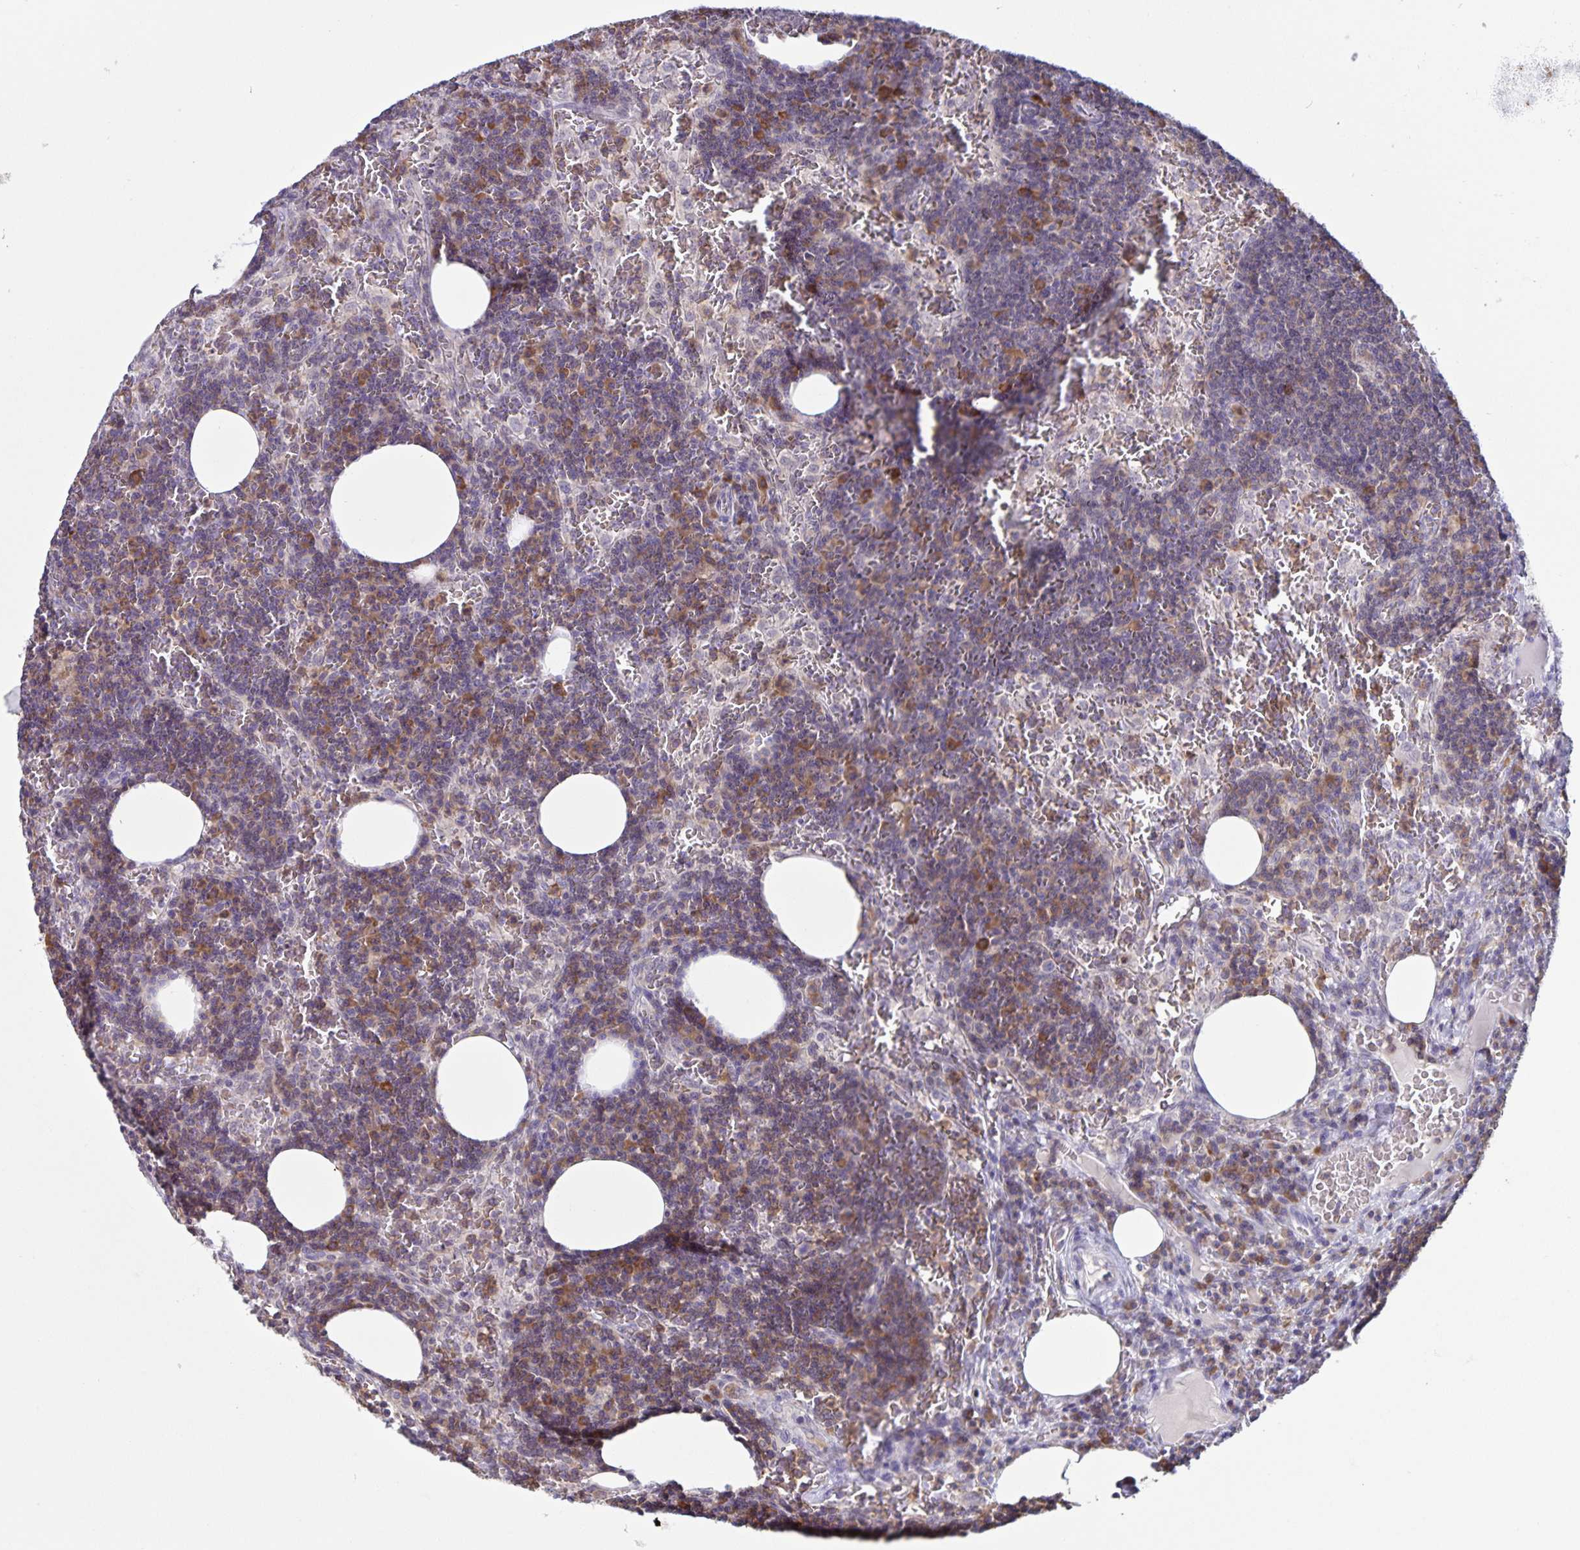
{"staining": {"intensity": "negative", "quantity": "none", "location": "none"}, "tissue": "lymph node", "cell_type": "Germinal center cells", "image_type": "normal", "snomed": [{"axis": "morphology", "description": "Normal tissue, NOS"}, {"axis": "topography", "description": "Lymph node"}], "caption": "Immunohistochemical staining of unremarkable human lymph node reveals no significant positivity in germinal center cells.", "gene": "STPG4", "patient": {"sex": "male", "age": 67}}